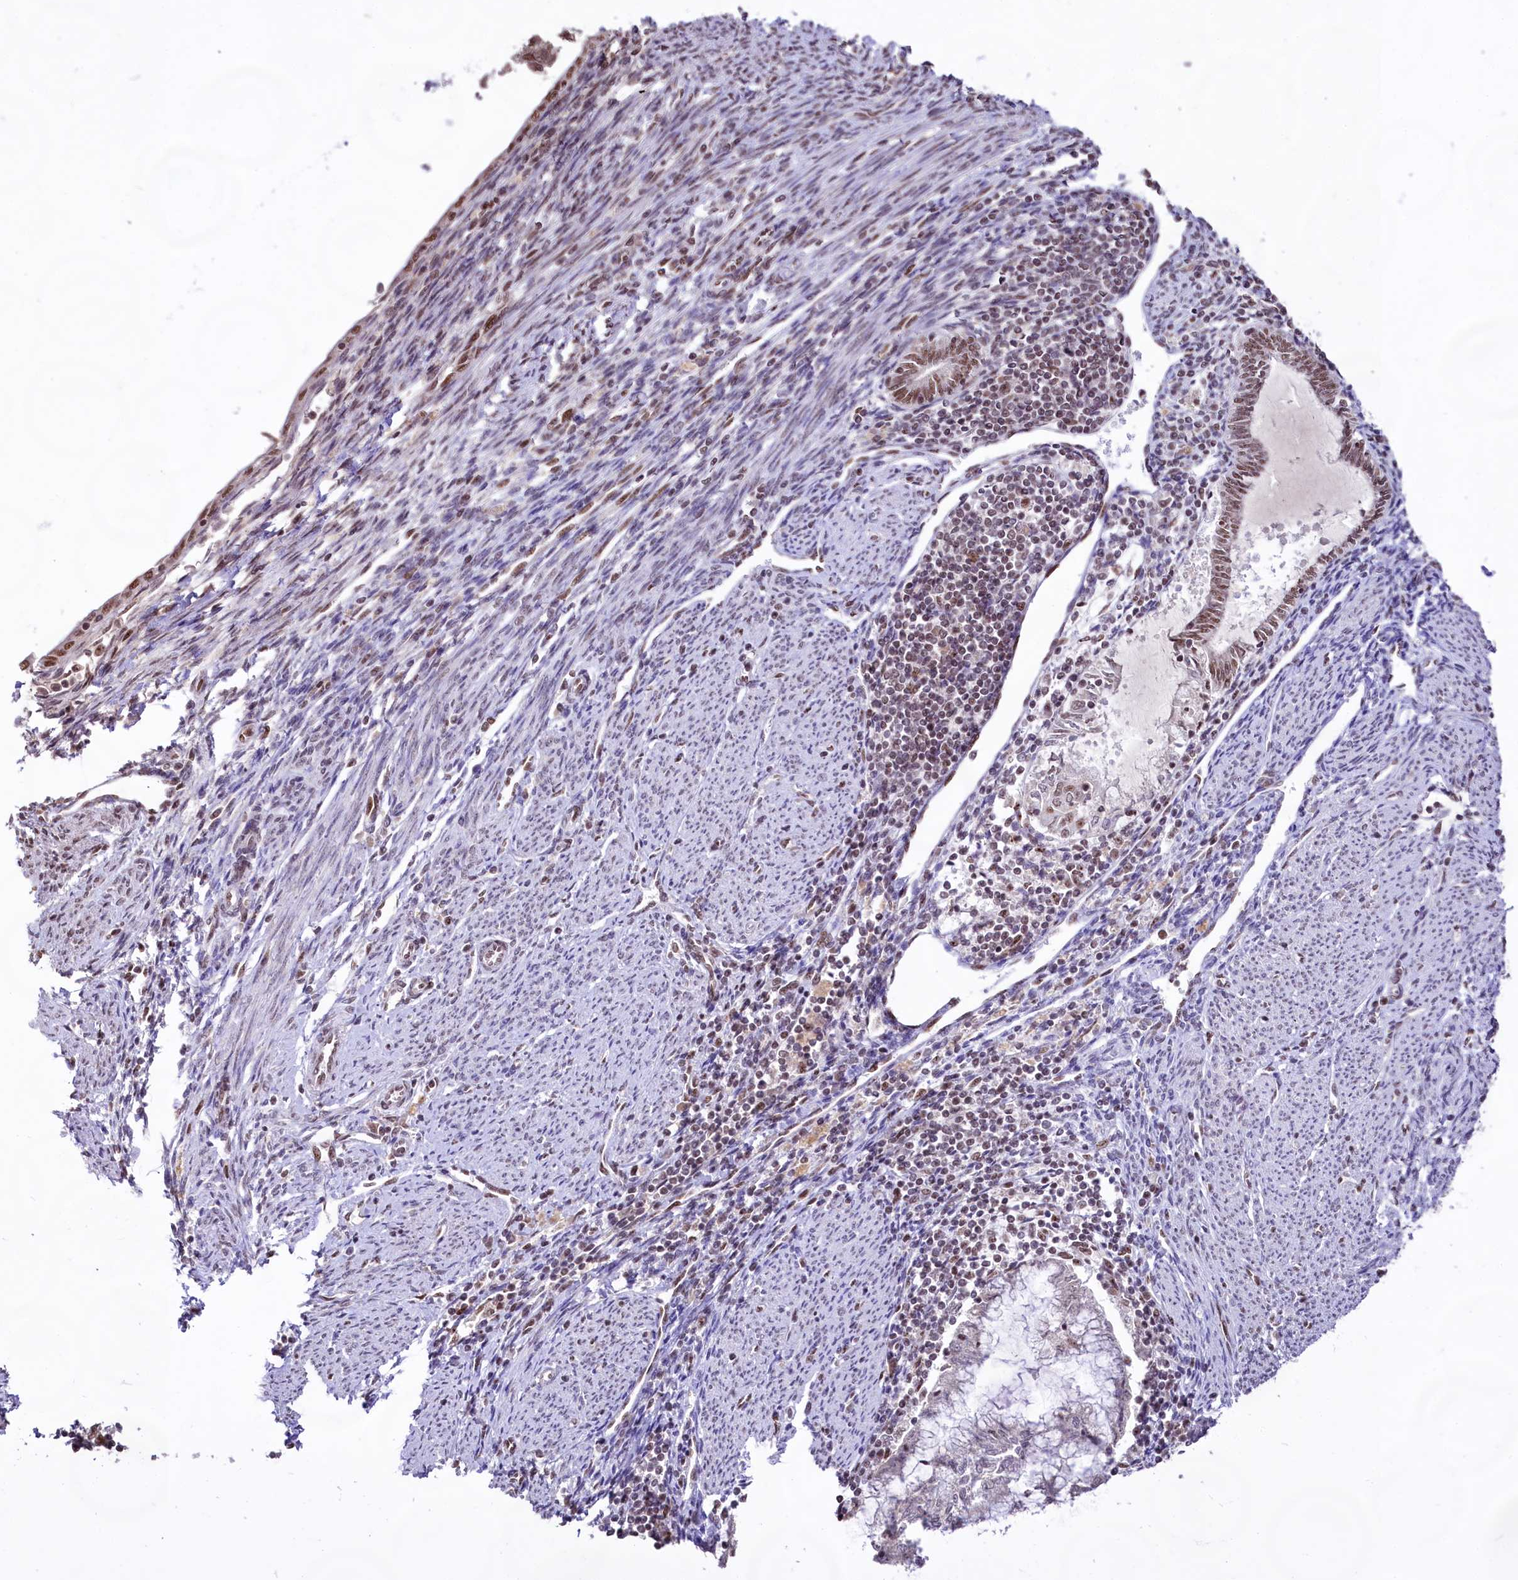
{"staining": {"intensity": "moderate", "quantity": "25%-75%", "location": "nuclear"}, "tissue": "endometrial cancer", "cell_type": "Tumor cells", "image_type": "cancer", "snomed": [{"axis": "morphology", "description": "Adenocarcinoma, NOS"}, {"axis": "topography", "description": "Endometrium"}], "caption": "A high-resolution image shows IHC staining of endometrial cancer (adenocarcinoma), which displays moderate nuclear expression in approximately 25%-75% of tumor cells.", "gene": "HIRA", "patient": {"sex": "female", "age": 79}}